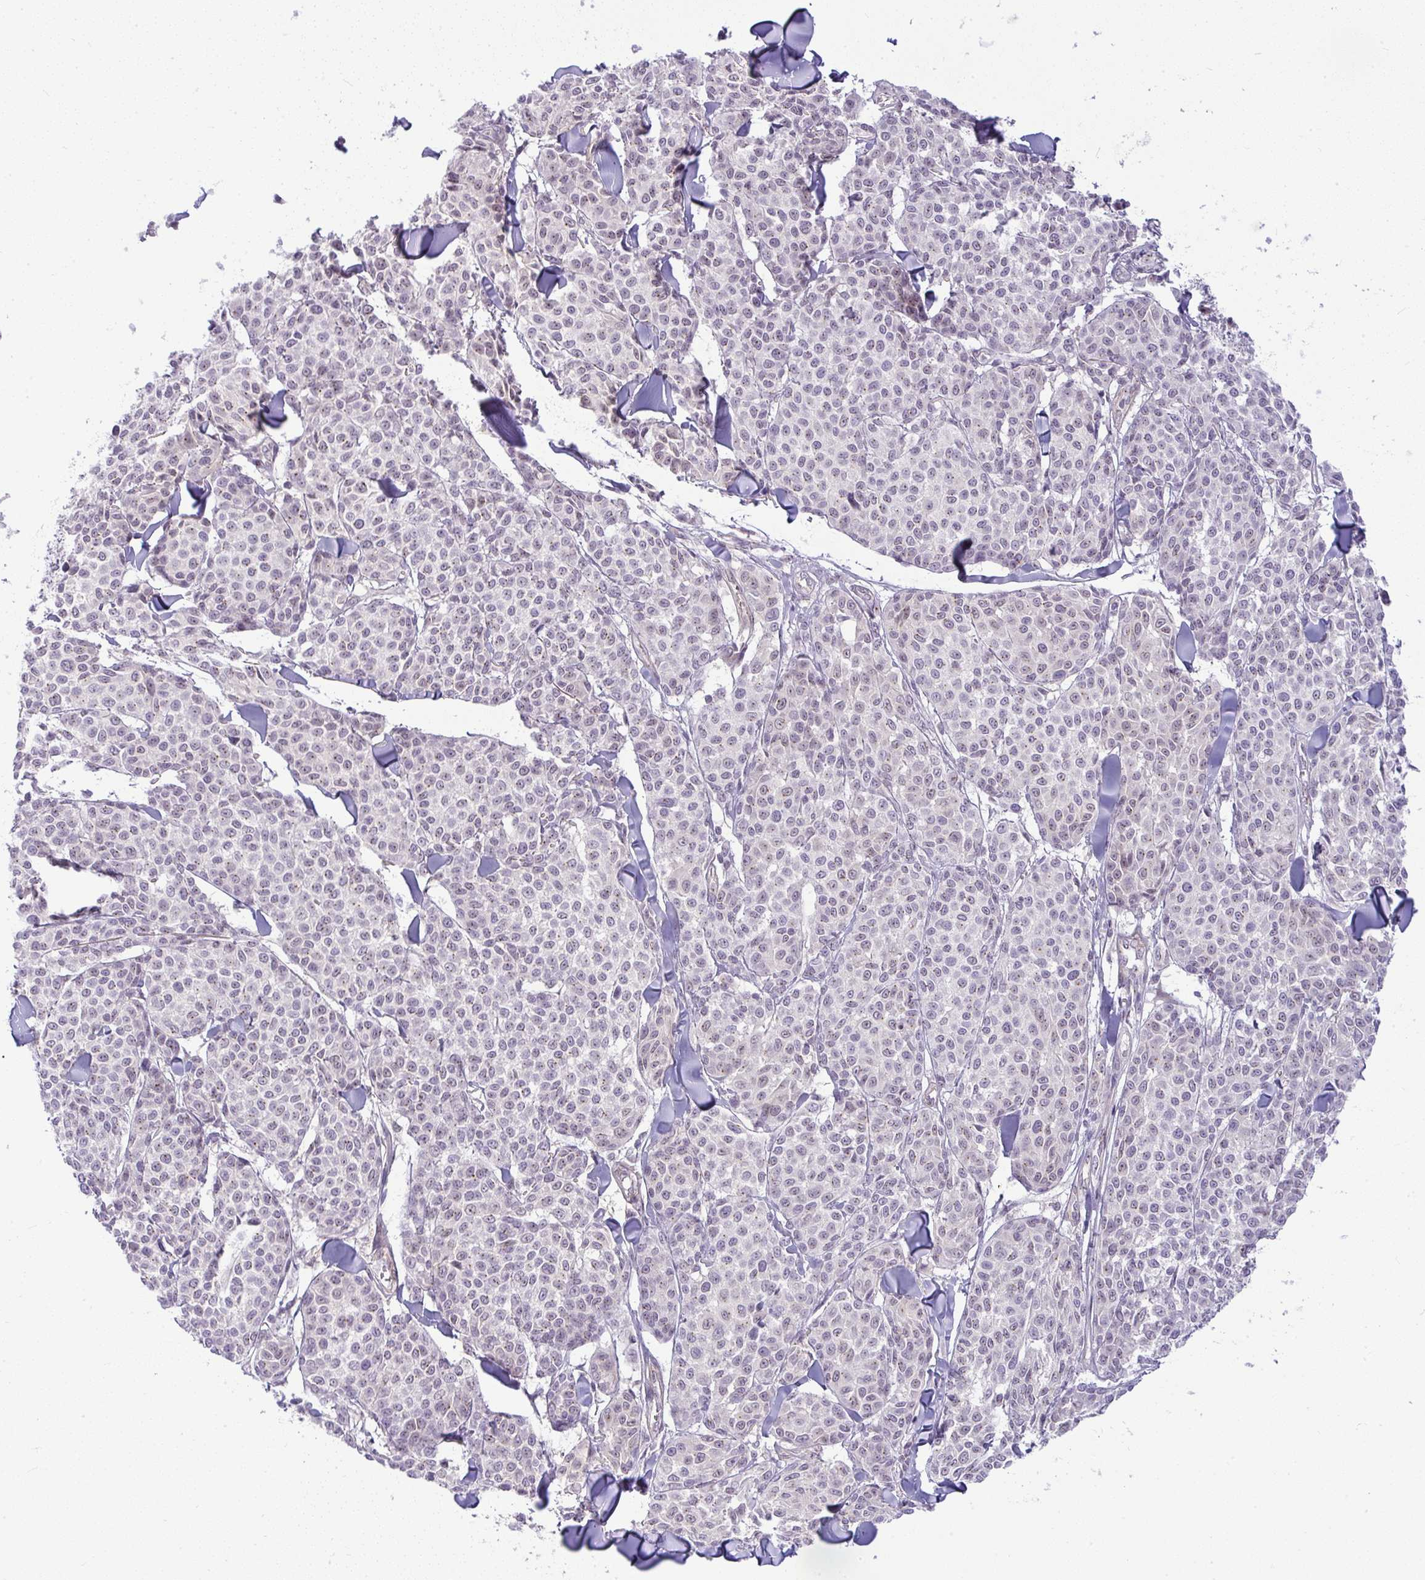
{"staining": {"intensity": "weak", "quantity": "<25%", "location": "nuclear"}, "tissue": "melanoma", "cell_type": "Tumor cells", "image_type": "cancer", "snomed": [{"axis": "morphology", "description": "Malignant melanoma, NOS"}, {"axis": "topography", "description": "Skin"}], "caption": "This is an immunohistochemistry micrograph of human malignant melanoma. There is no positivity in tumor cells.", "gene": "DZIP1", "patient": {"sex": "male", "age": 46}}